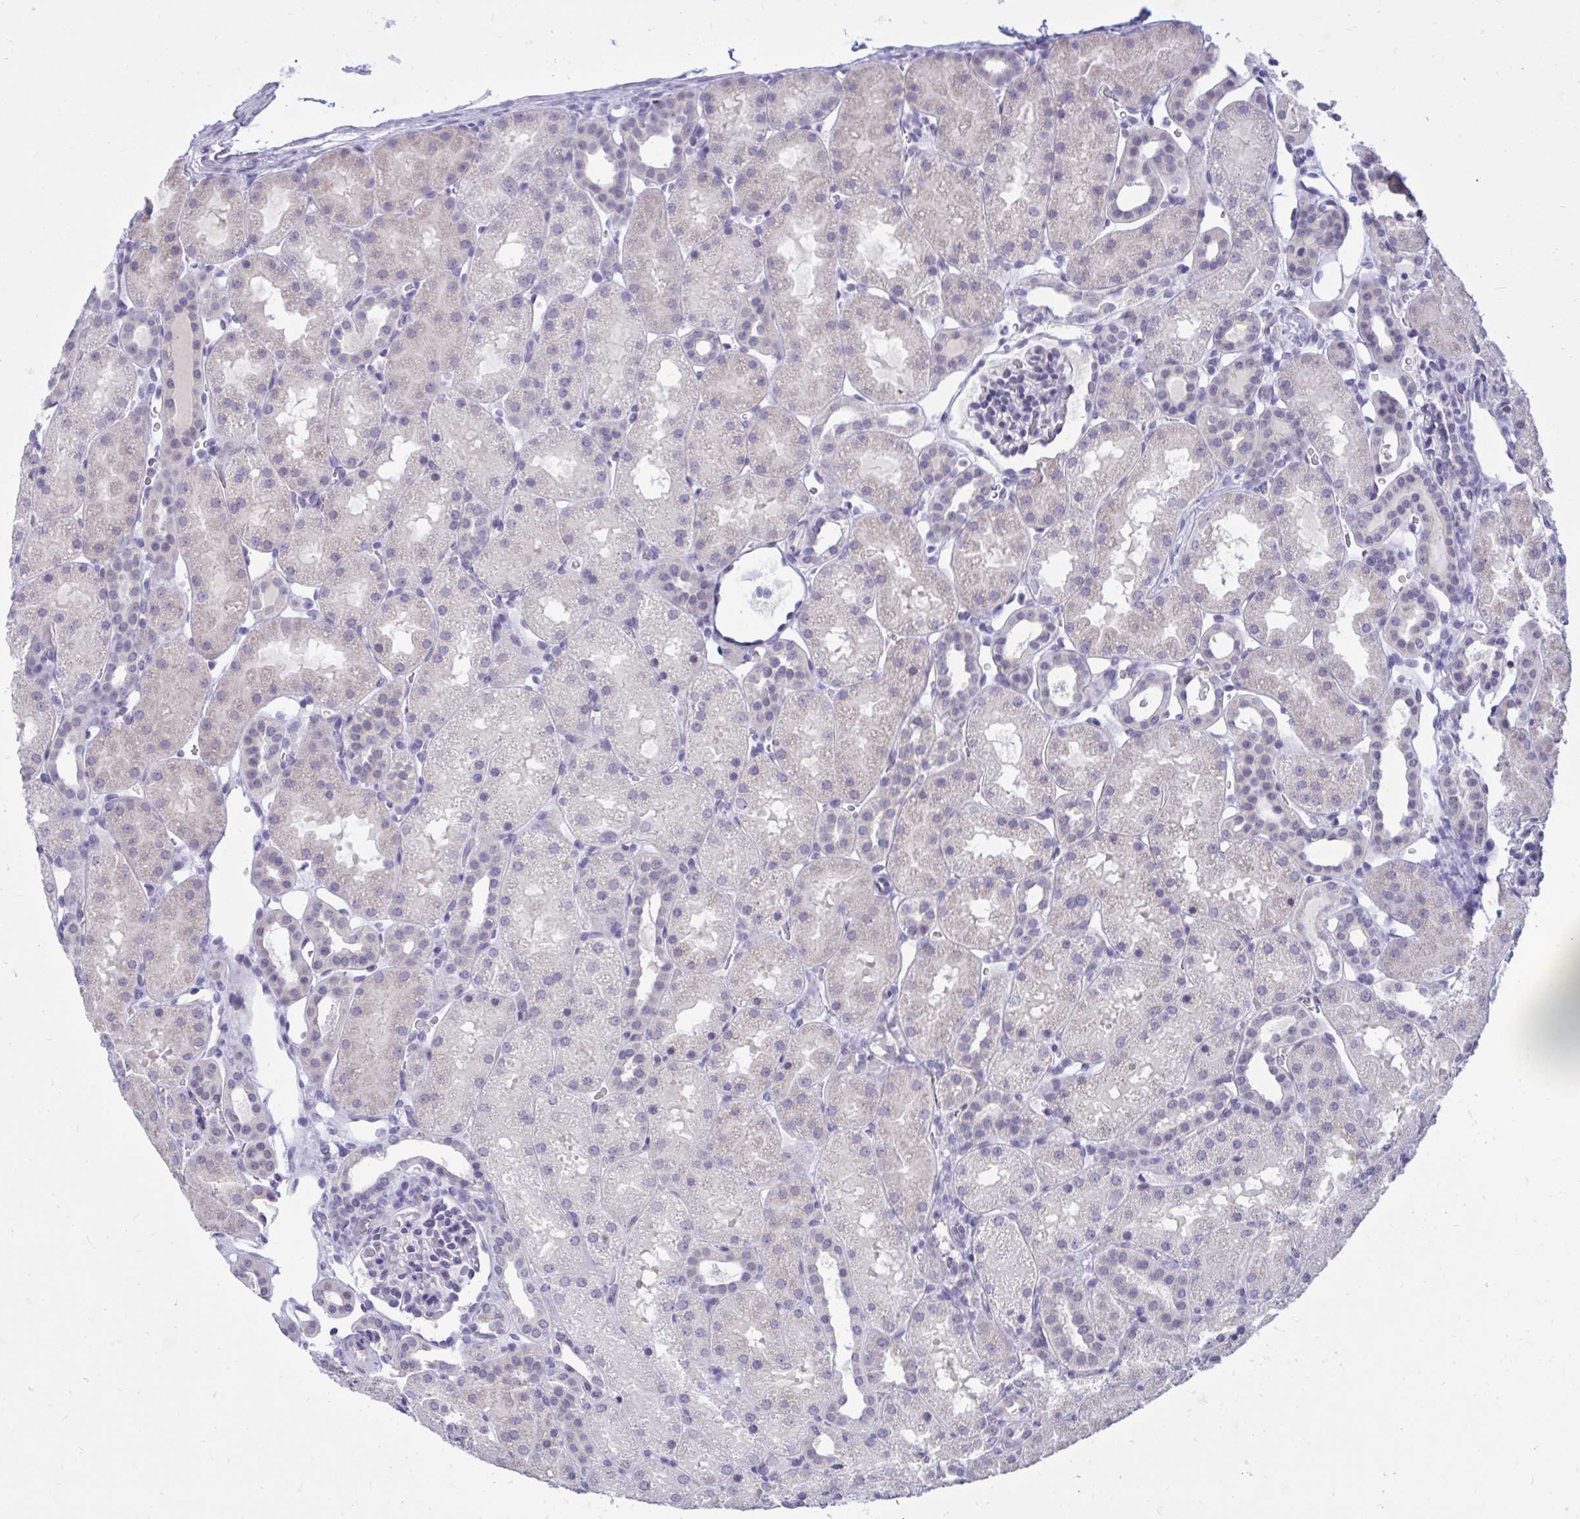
{"staining": {"intensity": "negative", "quantity": "none", "location": "none"}, "tissue": "kidney", "cell_type": "Cells in glomeruli", "image_type": "normal", "snomed": [{"axis": "morphology", "description": "Normal tissue, NOS"}, {"axis": "topography", "description": "Kidney"}], "caption": "Kidney was stained to show a protein in brown. There is no significant staining in cells in glomeruli. The staining was performed using DAB (3,3'-diaminobenzidine) to visualize the protein expression in brown, while the nuclei were stained in blue with hematoxylin (Magnification: 20x).", "gene": "ARPP19", "patient": {"sex": "male", "age": 2}}